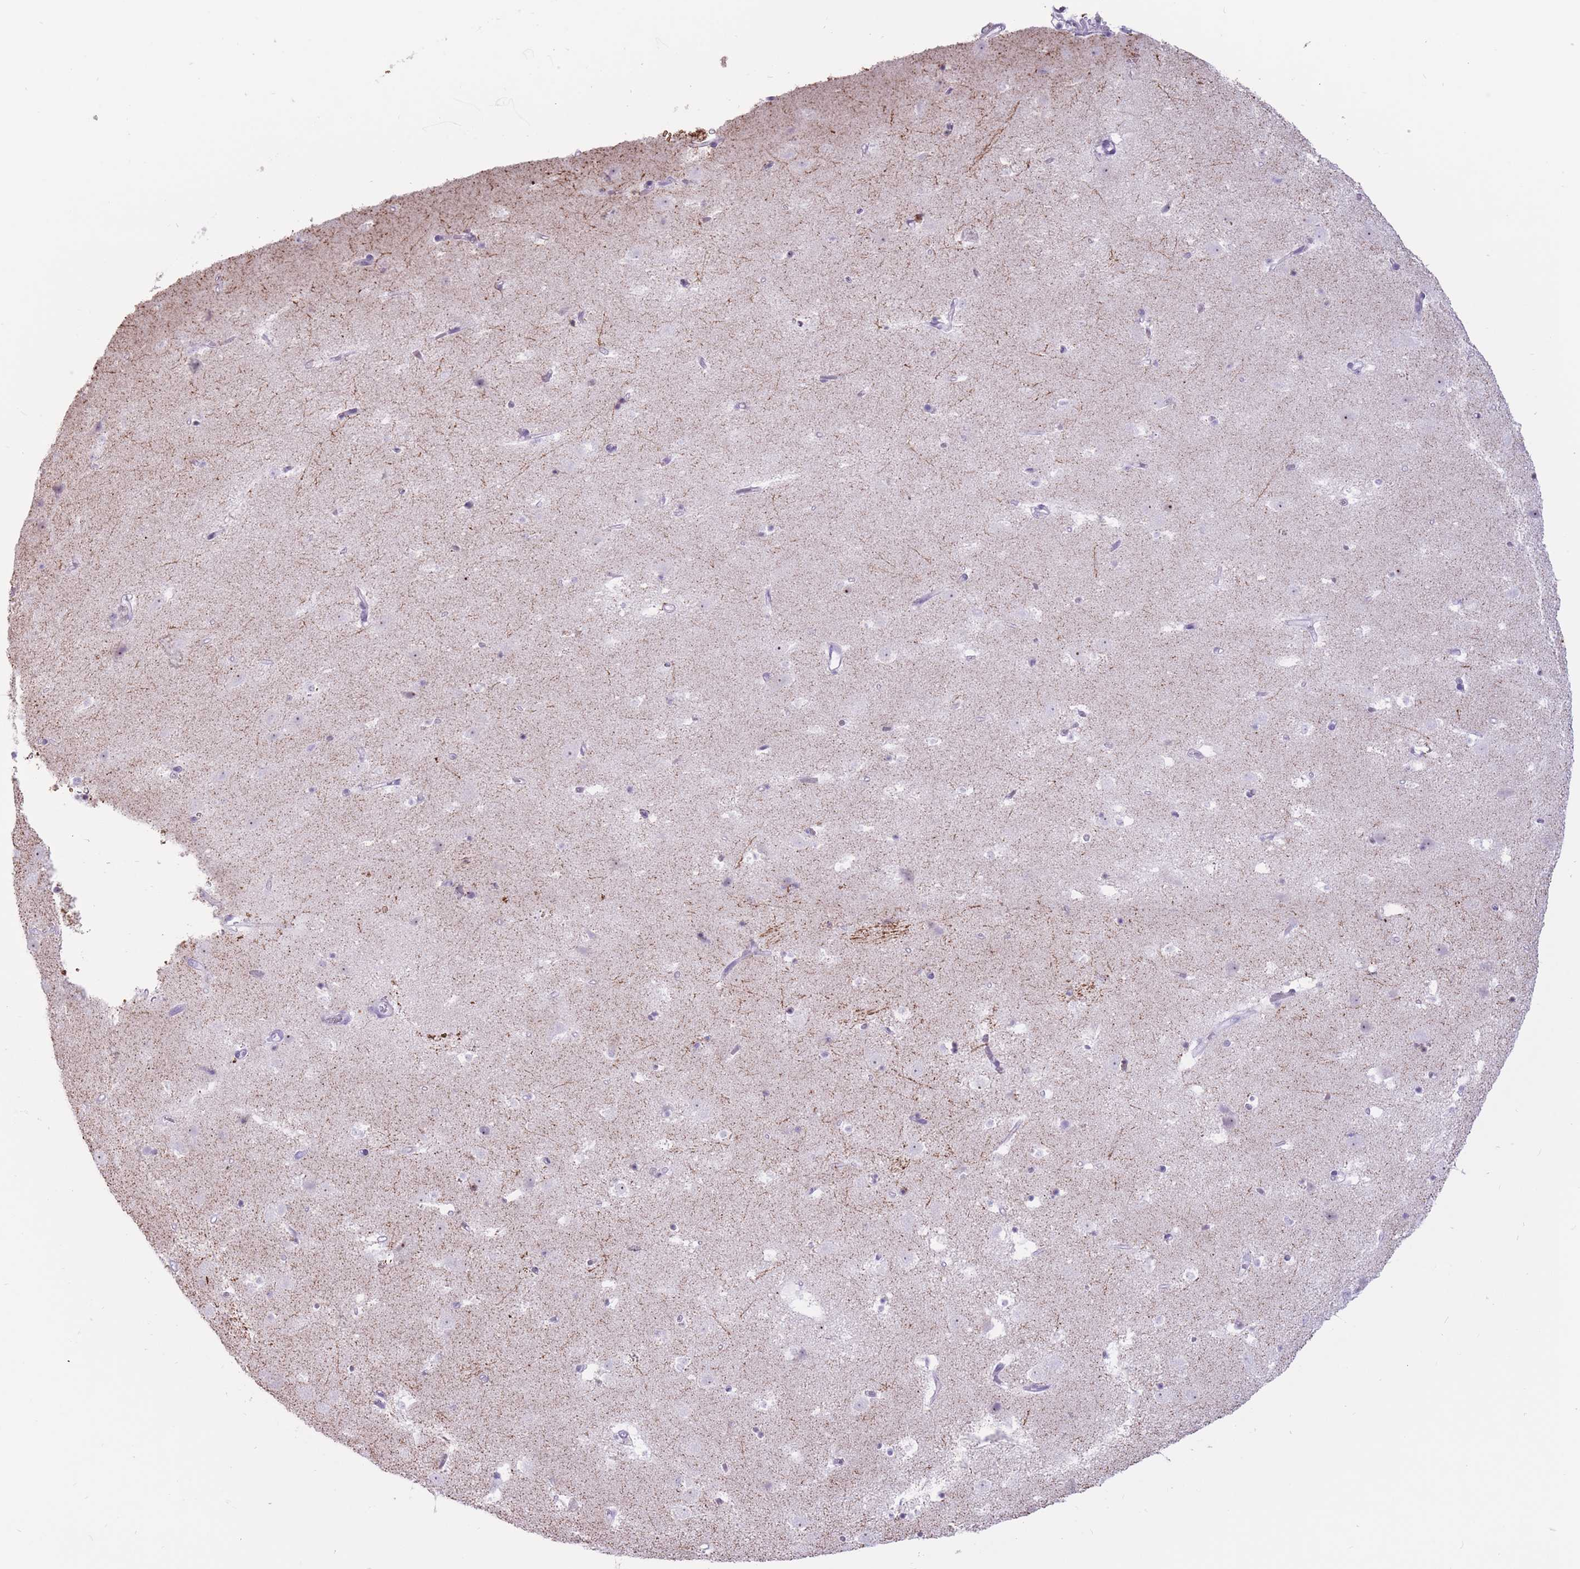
{"staining": {"intensity": "negative", "quantity": "none", "location": "none"}, "tissue": "caudate", "cell_type": "Glial cells", "image_type": "normal", "snomed": [{"axis": "morphology", "description": "Normal tissue, NOS"}, {"axis": "topography", "description": "Lateral ventricle wall"}], "caption": "Immunohistochemistry (IHC) of normal human caudate exhibits no positivity in glial cells.", "gene": "PNMA3", "patient": {"sex": "male", "age": 58}}